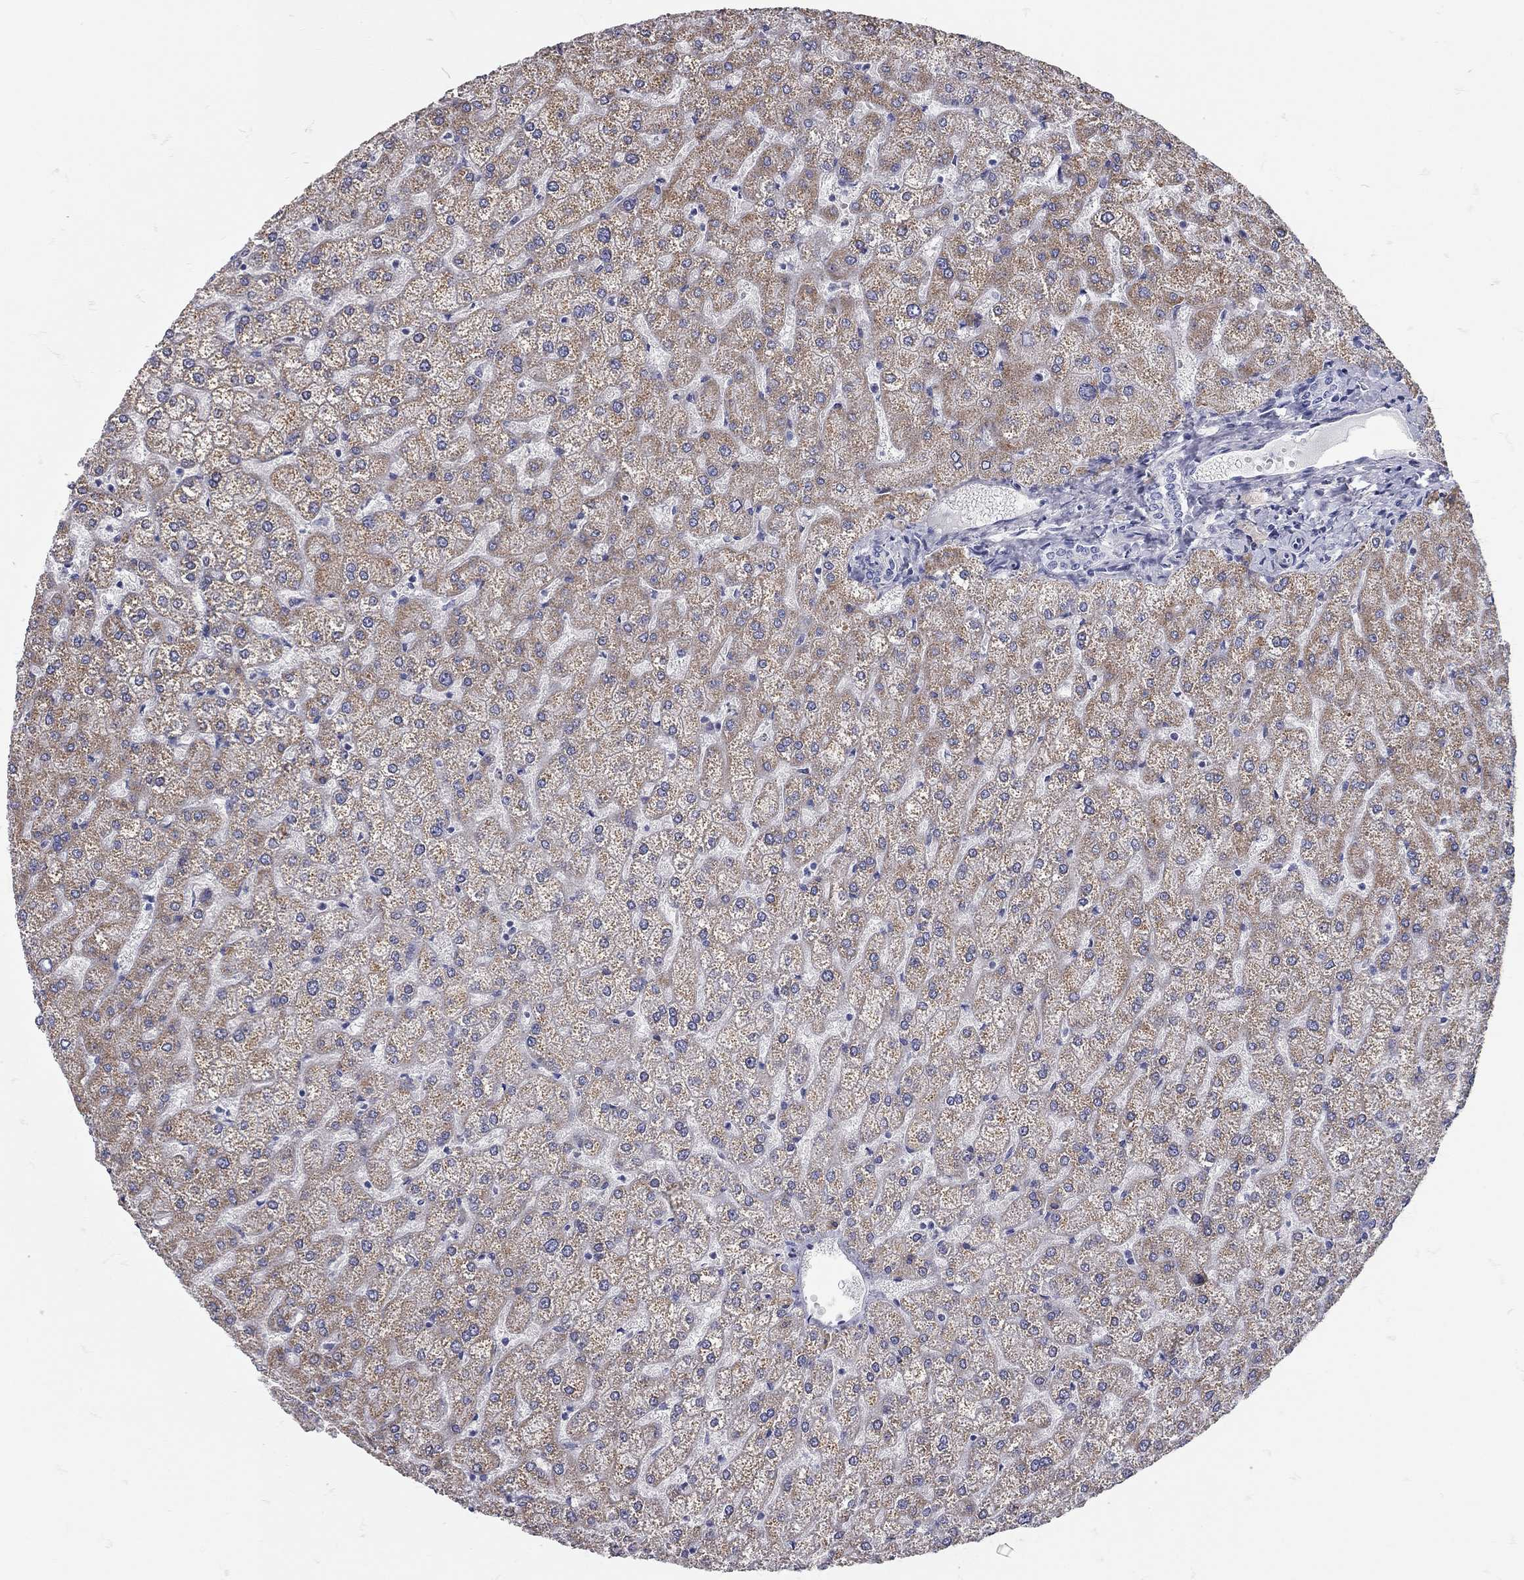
{"staining": {"intensity": "negative", "quantity": "none", "location": "none"}, "tissue": "liver", "cell_type": "Cholangiocytes", "image_type": "normal", "snomed": [{"axis": "morphology", "description": "Normal tissue, NOS"}, {"axis": "topography", "description": "Liver"}], "caption": "There is no significant expression in cholangiocytes of liver. (Brightfield microscopy of DAB IHC at high magnification).", "gene": "C10orf90", "patient": {"sex": "female", "age": 32}}